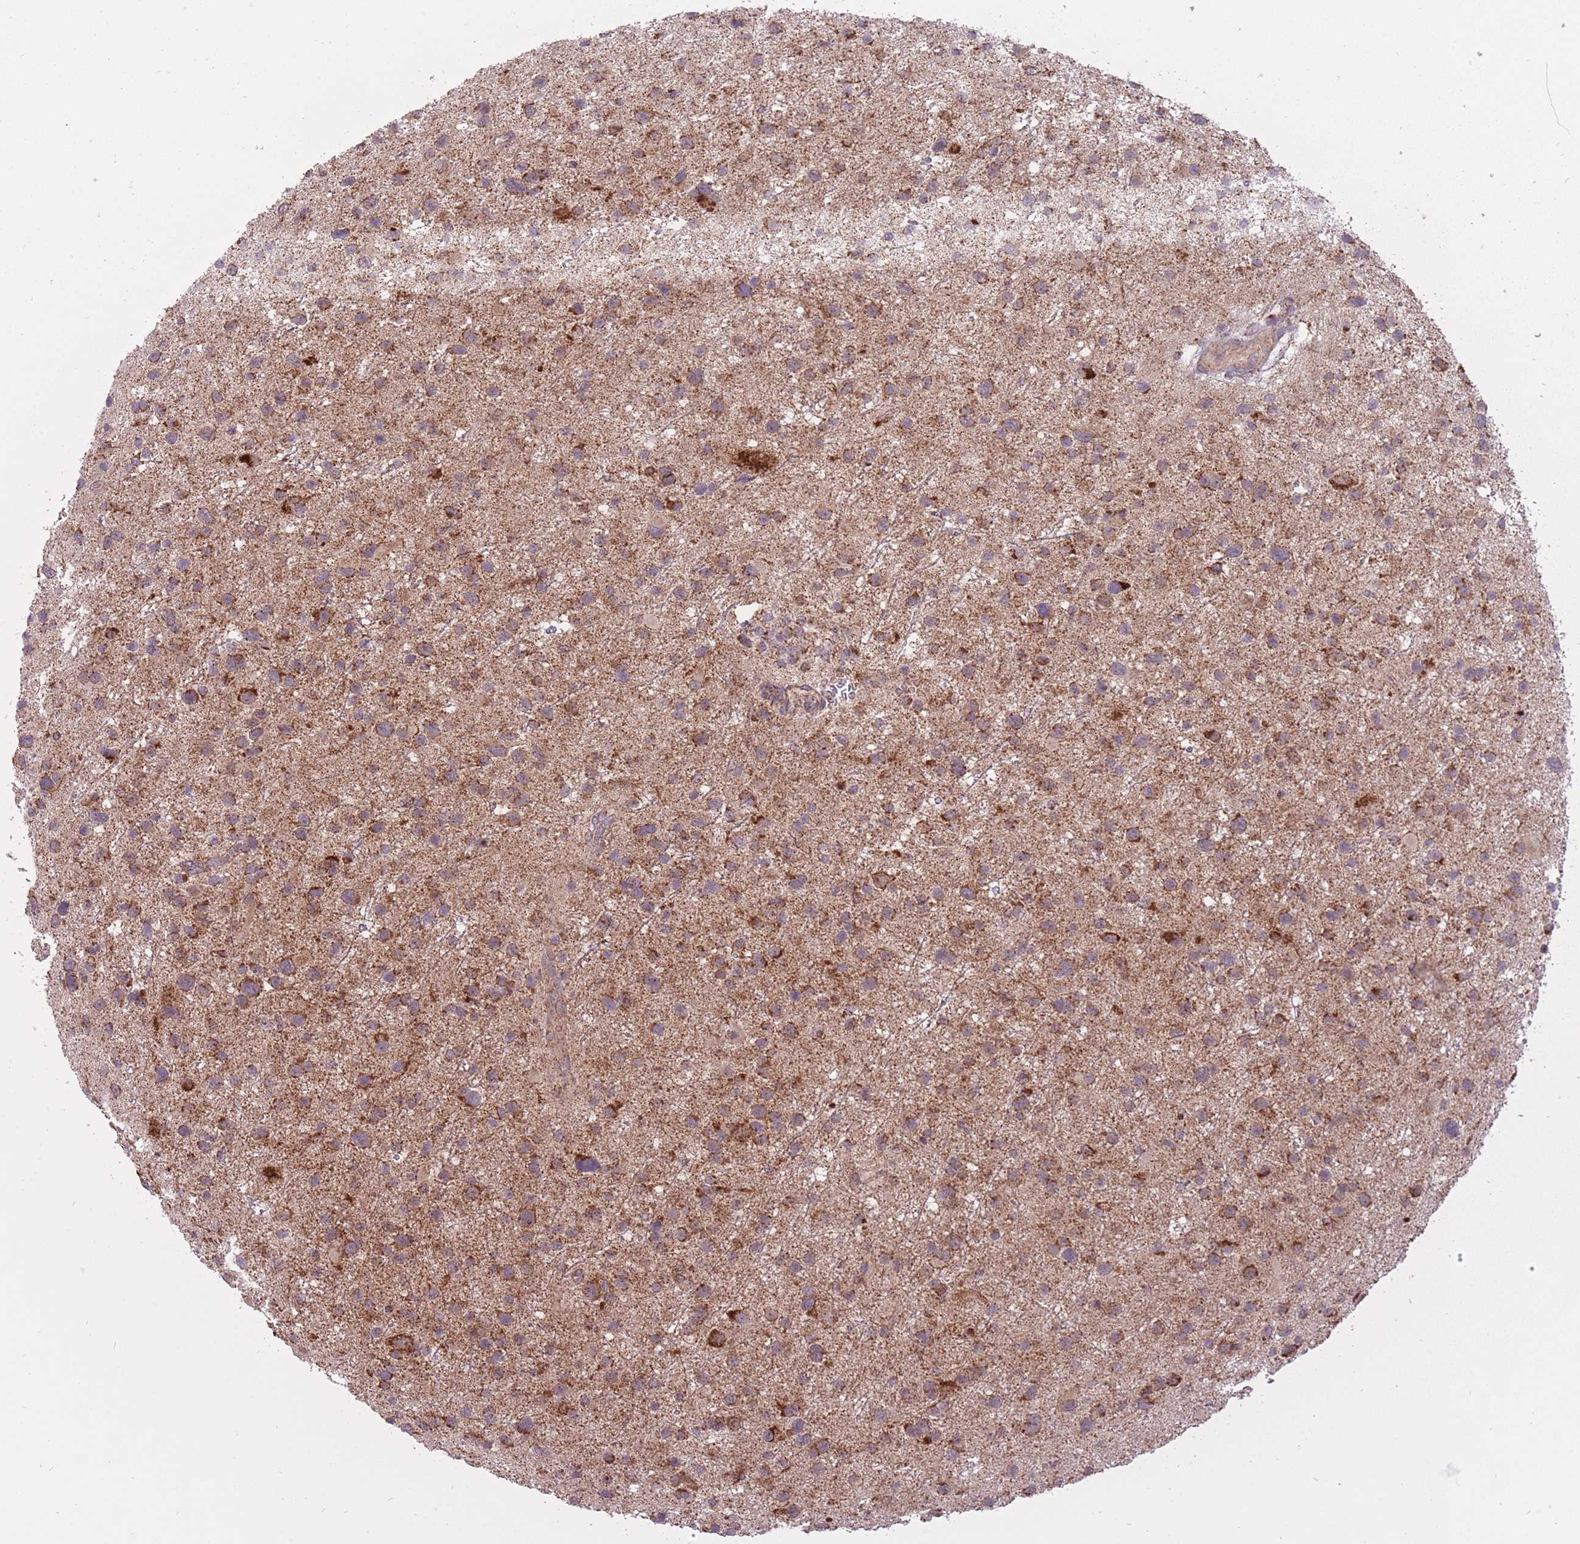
{"staining": {"intensity": "moderate", "quantity": ">75%", "location": "cytoplasmic/membranous"}, "tissue": "glioma", "cell_type": "Tumor cells", "image_type": "cancer", "snomed": [{"axis": "morphology", "description": "Glioma, malignant, Low grade"}, {"axis": "topography", "description": "Brain"}], "caption": "This histopathology image demonstrates immunohistochemistry staining of human malignant glioma (low-grade), with medium moderate cytoplasmic/membranous positivity in about >75% of tumor cells.", "gene": "LIN7C", "patient": {"sex": "female", "age": 32}}